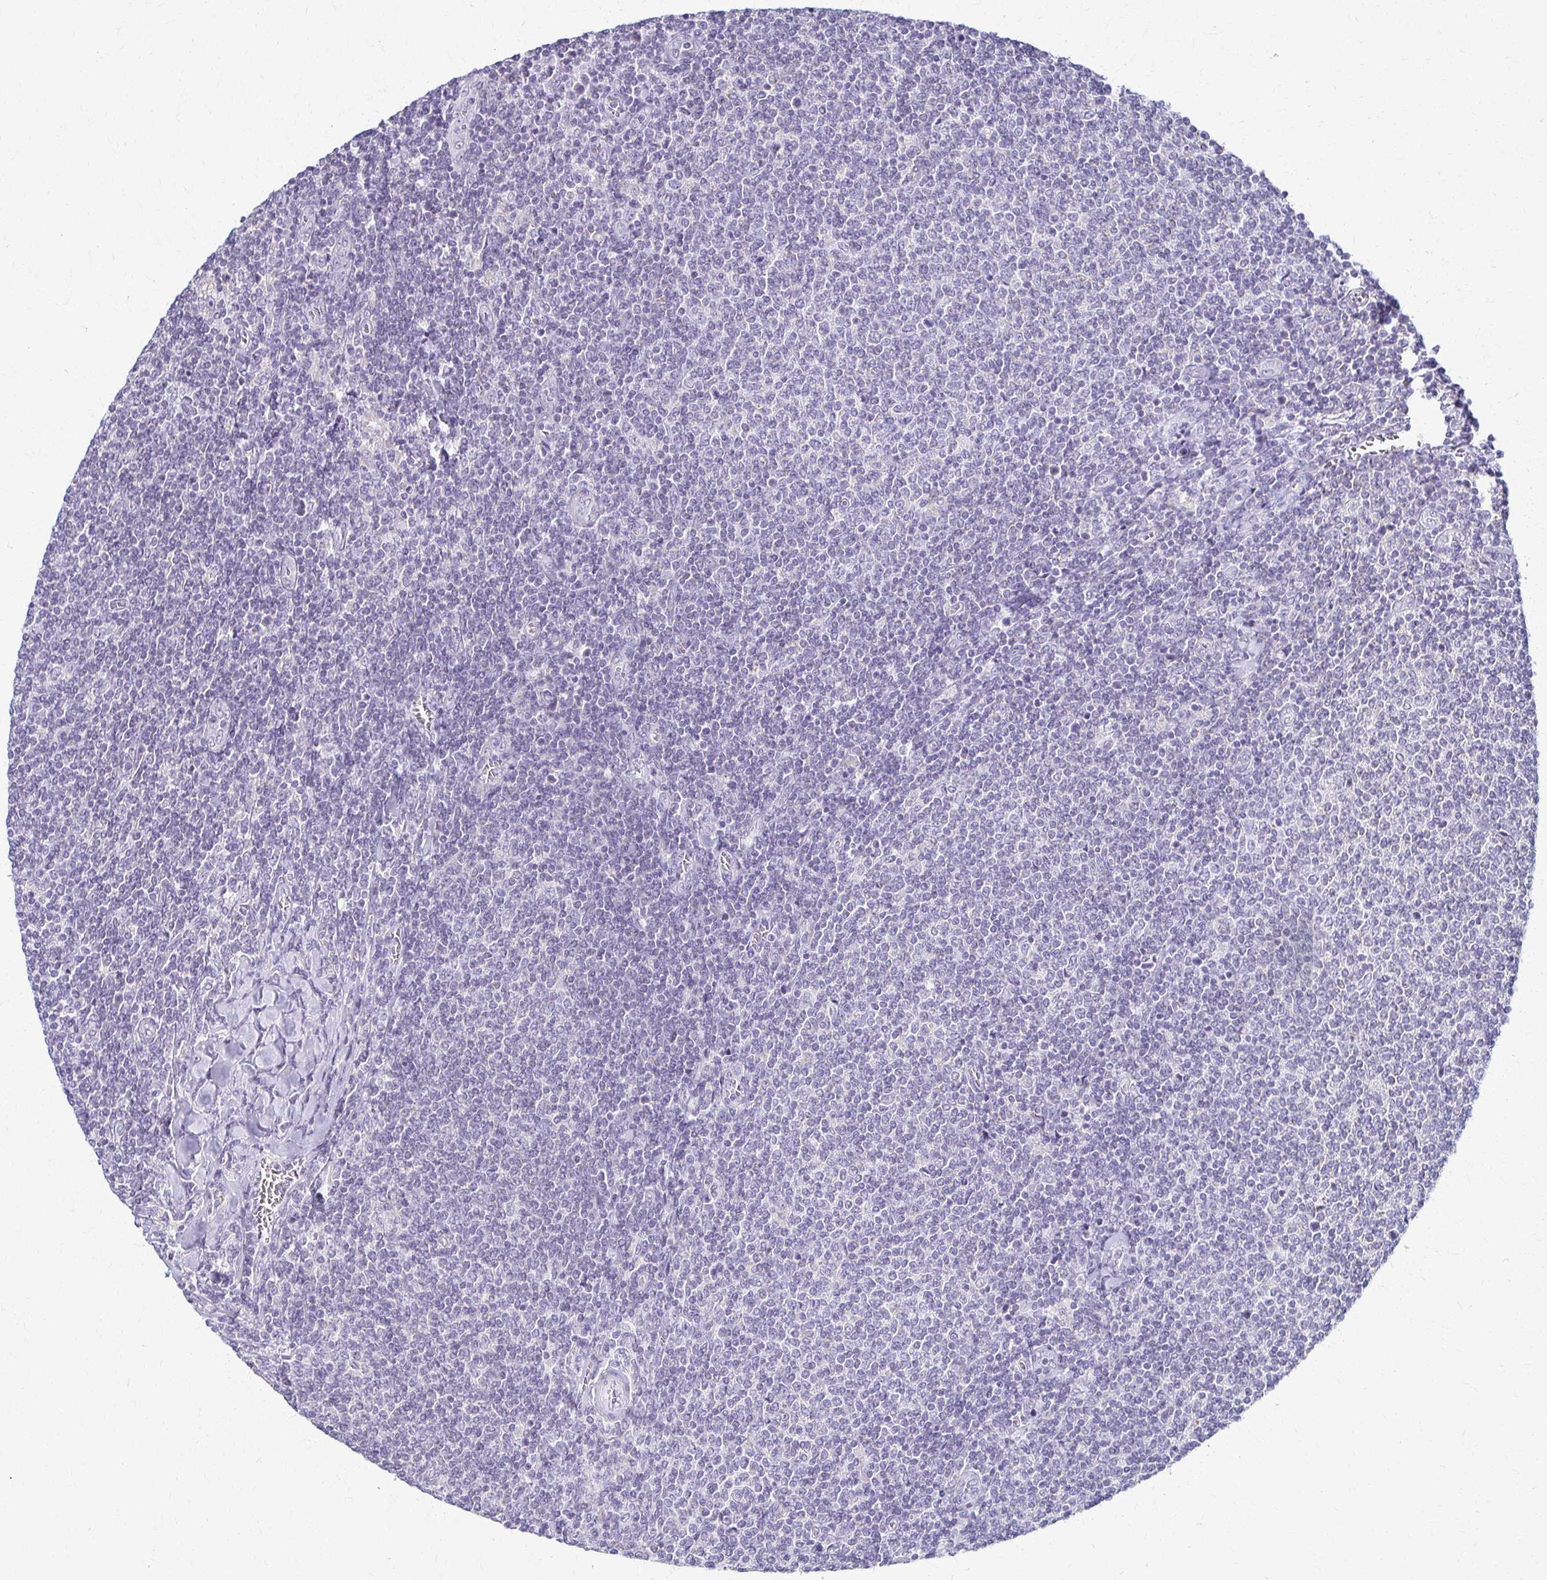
{"staining": {"intensity": "negative", "quantity": "none", "location": "none"}, "tissue": "lymphoma", "cell_type": "Tumor cells", "image_type": "cancer", "snomed": [{"axis": "morphology", "description": "Malignant lymphoma, non-Hodgkin's type, Low grade"}, {"axis": "topography", "description": "Lymph node"}], "caption": "This is a histopathology image of immunohistochemistry staining of lymphoma, which shows no positivity in tumor cells. (Immunohistochemistry, brightfield microscopy, high magnification).", "gene": "FCGR2B", "patient": {"sex": "male", "age": 52}}